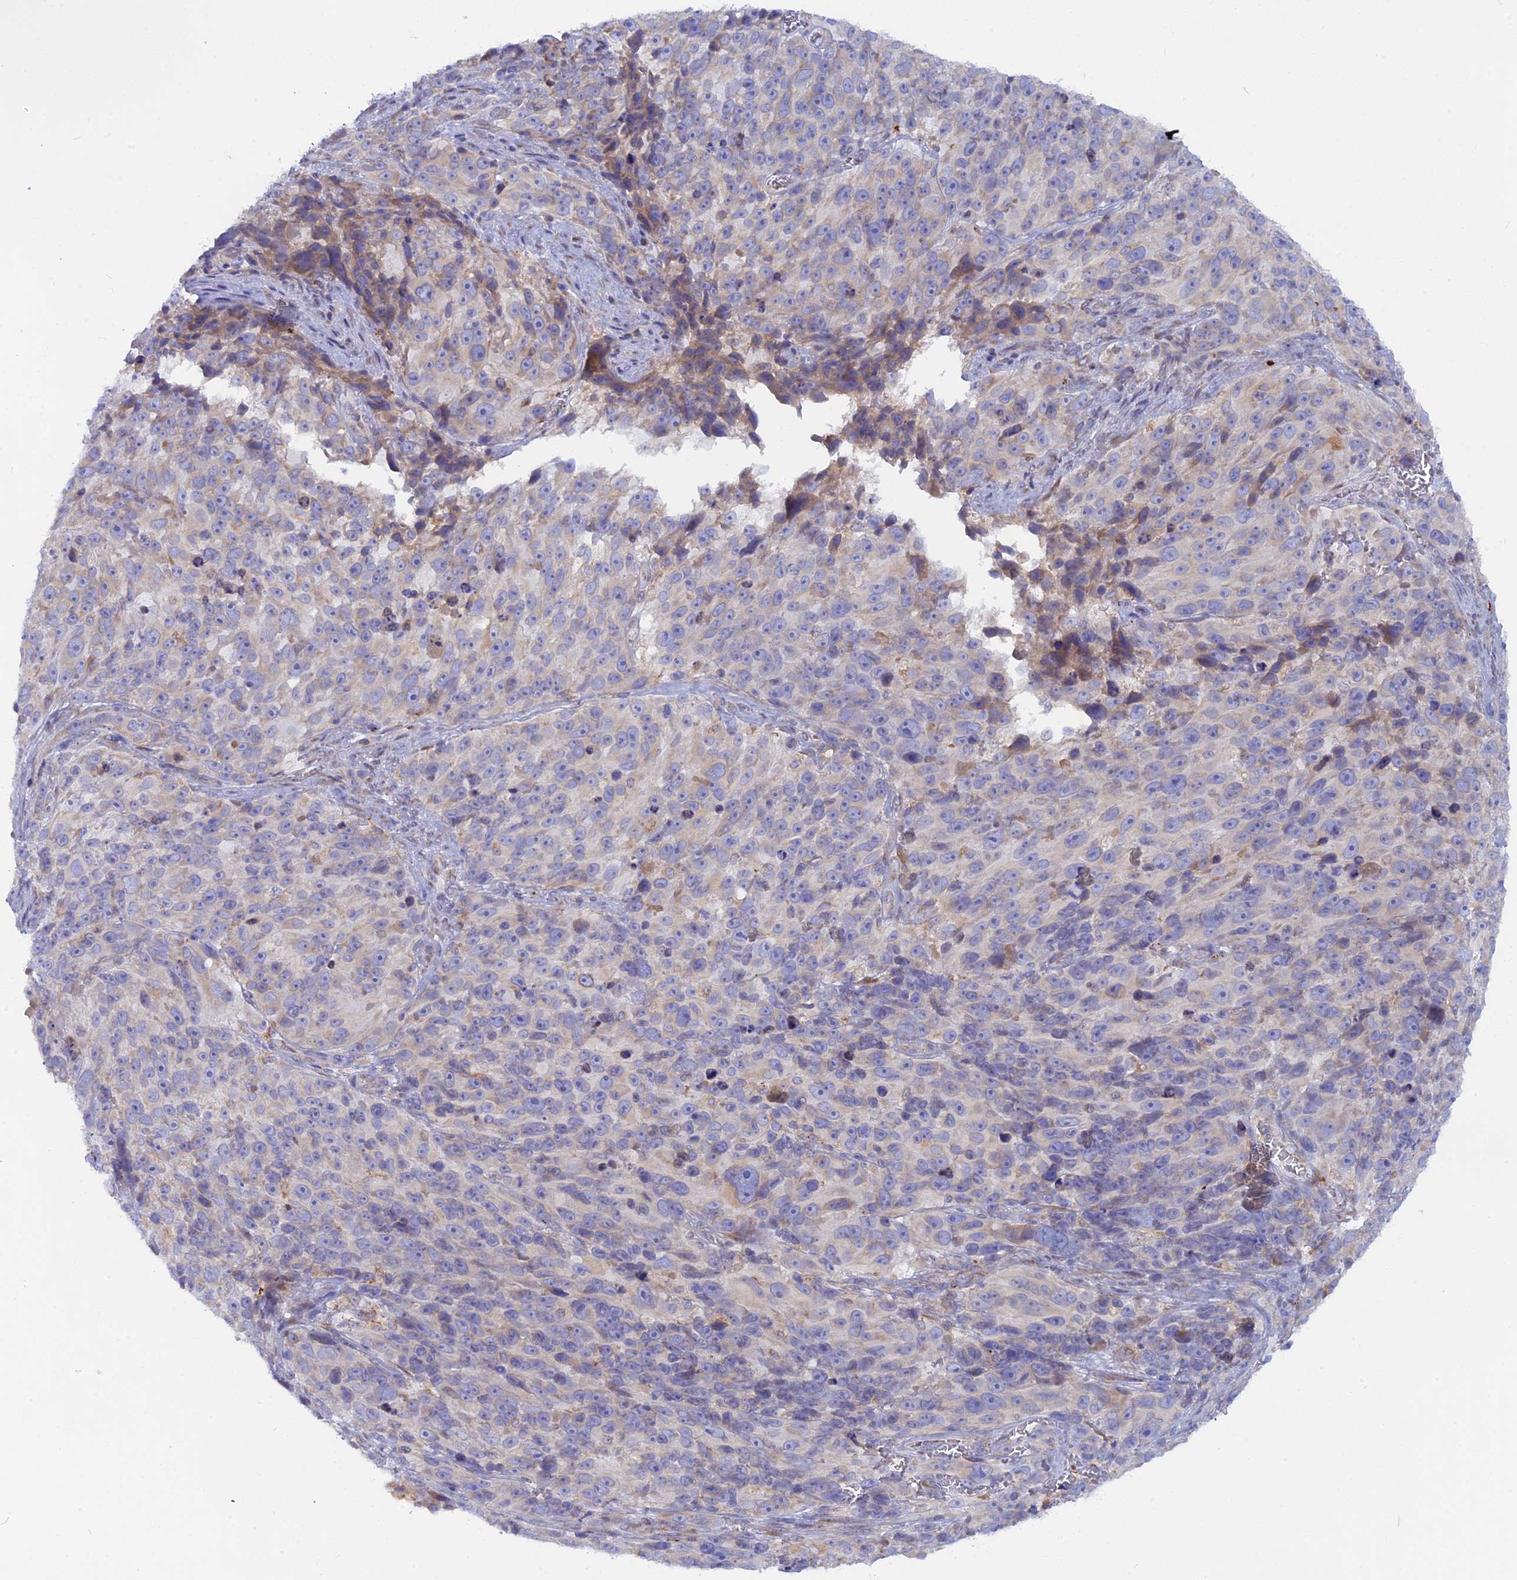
{"staining": {"intensity": "weak", "quantity": "25%-75%", "location": "cytoplasmic/membranous"}, "tissue": "melanoma", "cell_type": "Tumor cells", "image_type": "cancer", "snomed": [{"axis": "morphology", "description": "Malignant melanoma, NOS"}, {"axis": "topography", "description": "Skin"}], "caption": "A high-resolution micrograph shows immunohistochemistry (IHC) staining of malignant melanoma, which reveals weak cytoplasmic/membranous staining in about 25%-75% of tumor cells.", "gene": "TLCD1", "patient": {"sex": "male", "age": 84}}